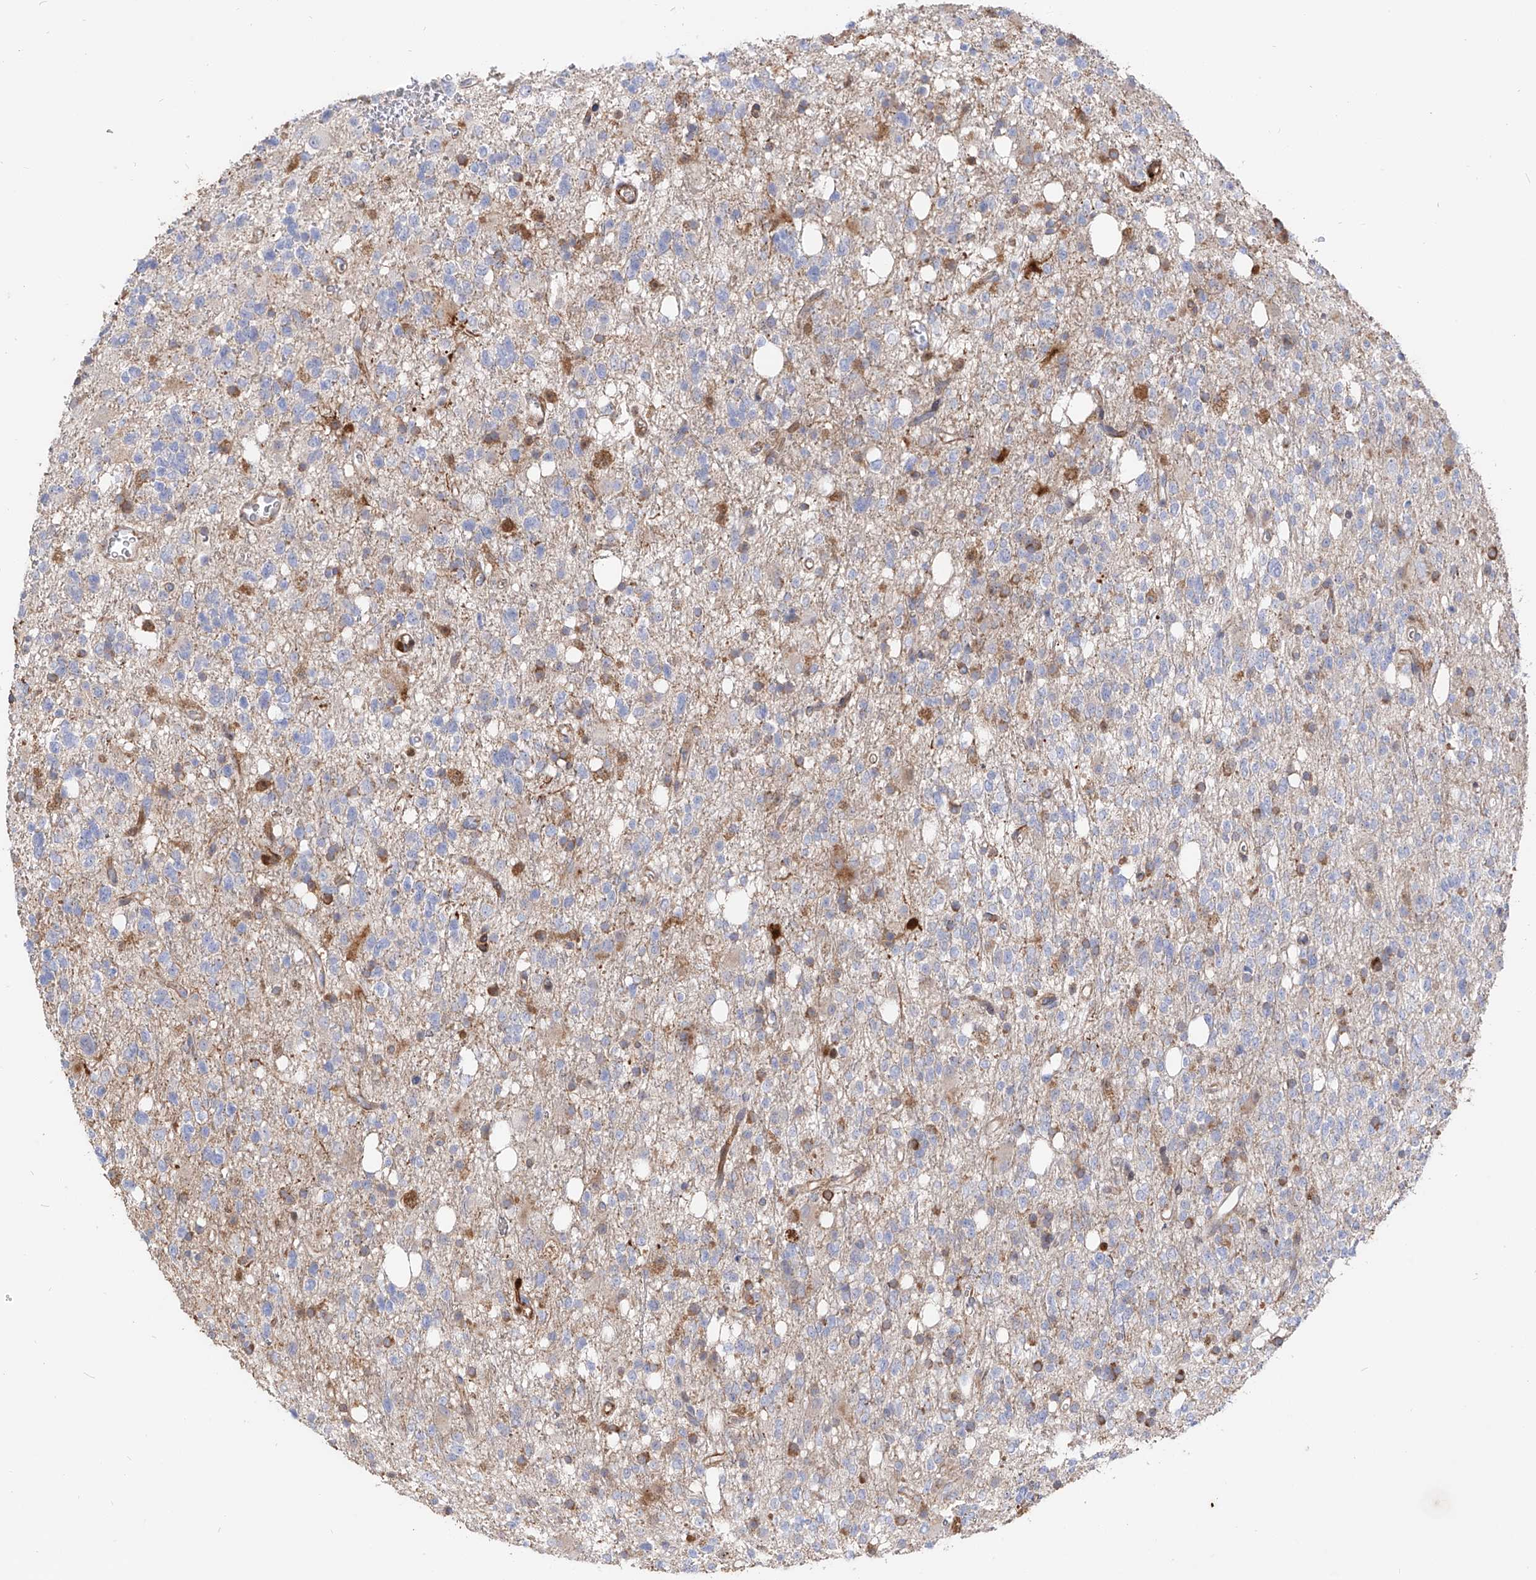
{"staining": {"intensity": "negative", "quantity": "none", "location": "none"}, "tissue": "glioma", "cell_type": "Tumor cells", "image_type": "cancer", "snomed": [{"axis": "morphology", "description": "Glioma, malignant, High grade"}, {"axis": "topography", "description": "Brain"}], "caption": "Immunohistochemical staining of human malignant glioma (high-grade) exhibits no significant expression in tumor cells. (Brightfield microscopy of DAB (3,3'-diaminobenzidine) immunohistochemistry (IHC) at high magnification).", "gene": "KYNU", "patient": {"sex": "female", "age": 62}}